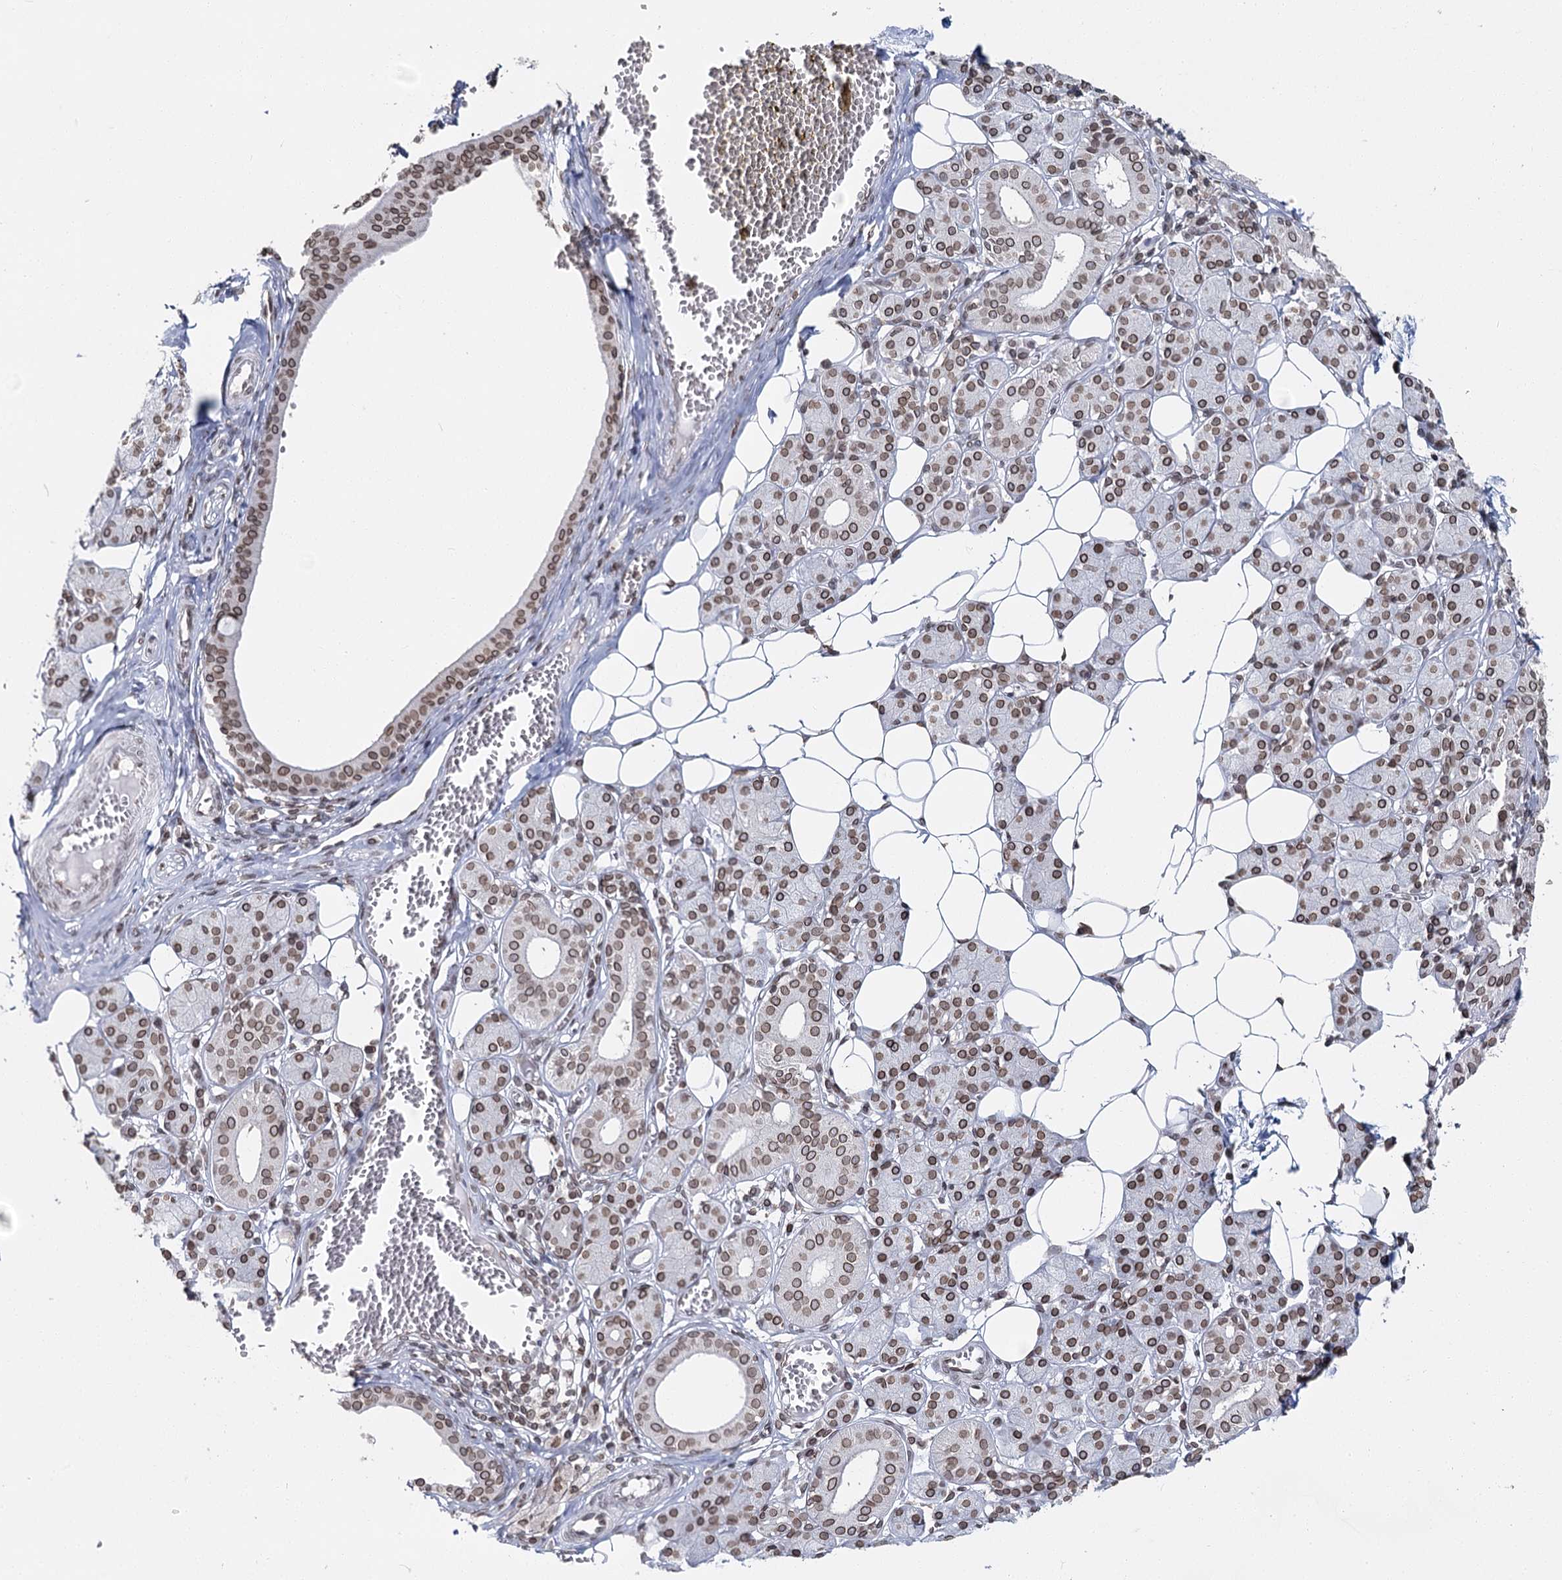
{"staining": {"intensity": "moderate", "quantity": ">75%", "location": "cytoplasmic/membranous,nuclear"}, "tissue": "salivary gland", "cell_type": "Glandular cells", "image_type": "normal", "snomed": [{"axis": "morphology", "description": "Normal tissue, NOS"}, {"axis": "topography", "description": "Salivary gland"}], "caption": "Human salivary gland stained with a brown dye displays moderate cytoplasmic/membranous,nuclear positive expression in approximately >75% of glandular cells.", "gene": "KIAA0930", "patient": {"sex": "female", "age": 33}}